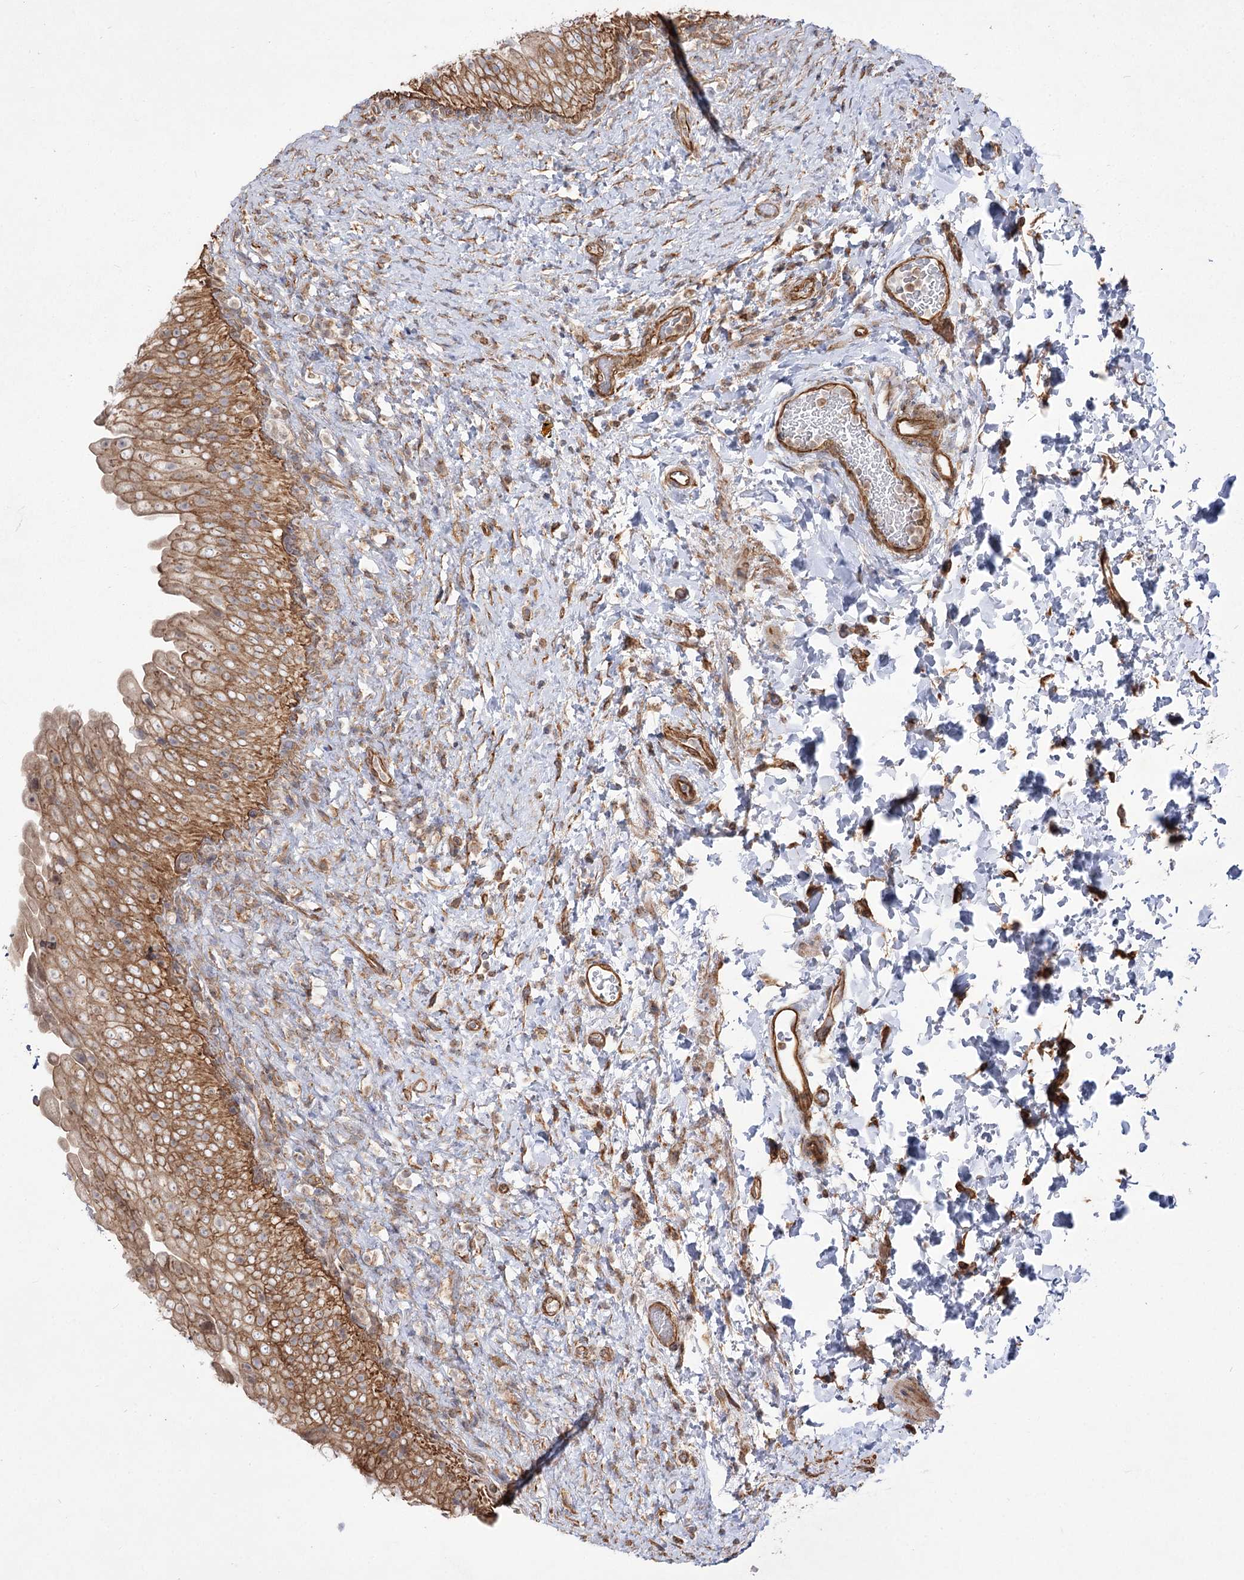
{"staining": {"intensity": "moderate", "quantity": ">75%", "location": "cytoplasmic/membranous"}, "tissue": "urinary bladder", "cell_type": "Urothelial cells", "image_type": "normal", "snomed": [{"axis": "morphology", "description": "Normal tissue, NOS"}, {"axis": "topography", "description": "Urinary bladder"}], "caption": "IHC histopathology image of normal urinary bladder stained for a protein (brown), which exhibits medium levels of moderate cytoplasmic/membranous positivity in about >75% of urothelial cells.", "gene": "SH3BP5L", "patient": {"sex": "female", "age": 27}}